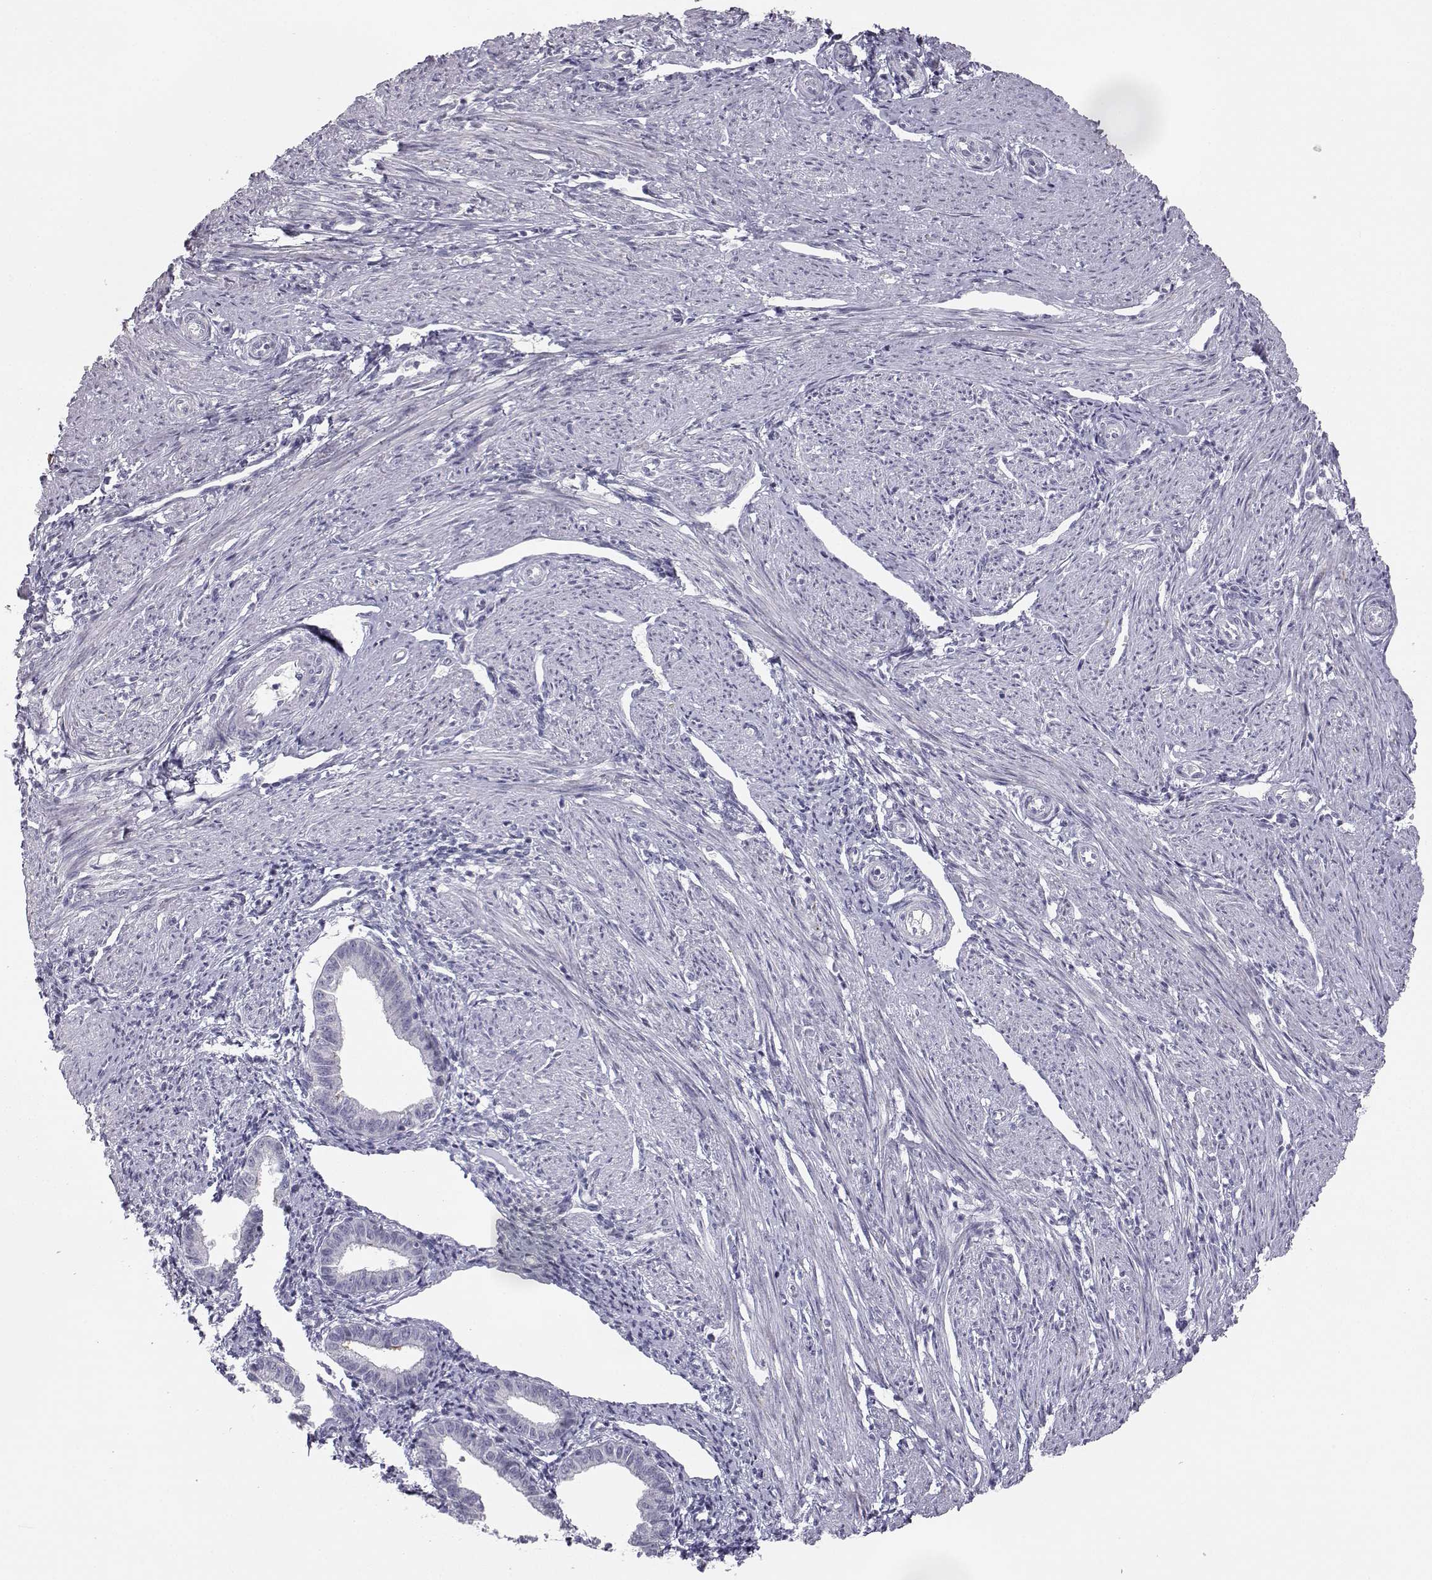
{"staining": {"intensity": "negative", "quantity": "none", "location": "none"}, "tissue": "endometrium", "cell_type": "Cells in endometrial stroma", "image_type": "normal", "snomed": [{"axis": "morphology", "description": "Normal tissue, NOS"}, {"axis": "topography", "description": "Endometrium"}], "caption": "Benign endometrium was stained to show a protein in brown. There is no significant staining in cells in endometrial stroma. (DAB (3,3'-diaminobenzidine) immunohistochemistry (IHC), high magnification).", "gene": "MYCBPAP", "patient": {"sex": "female", "age": 37}}